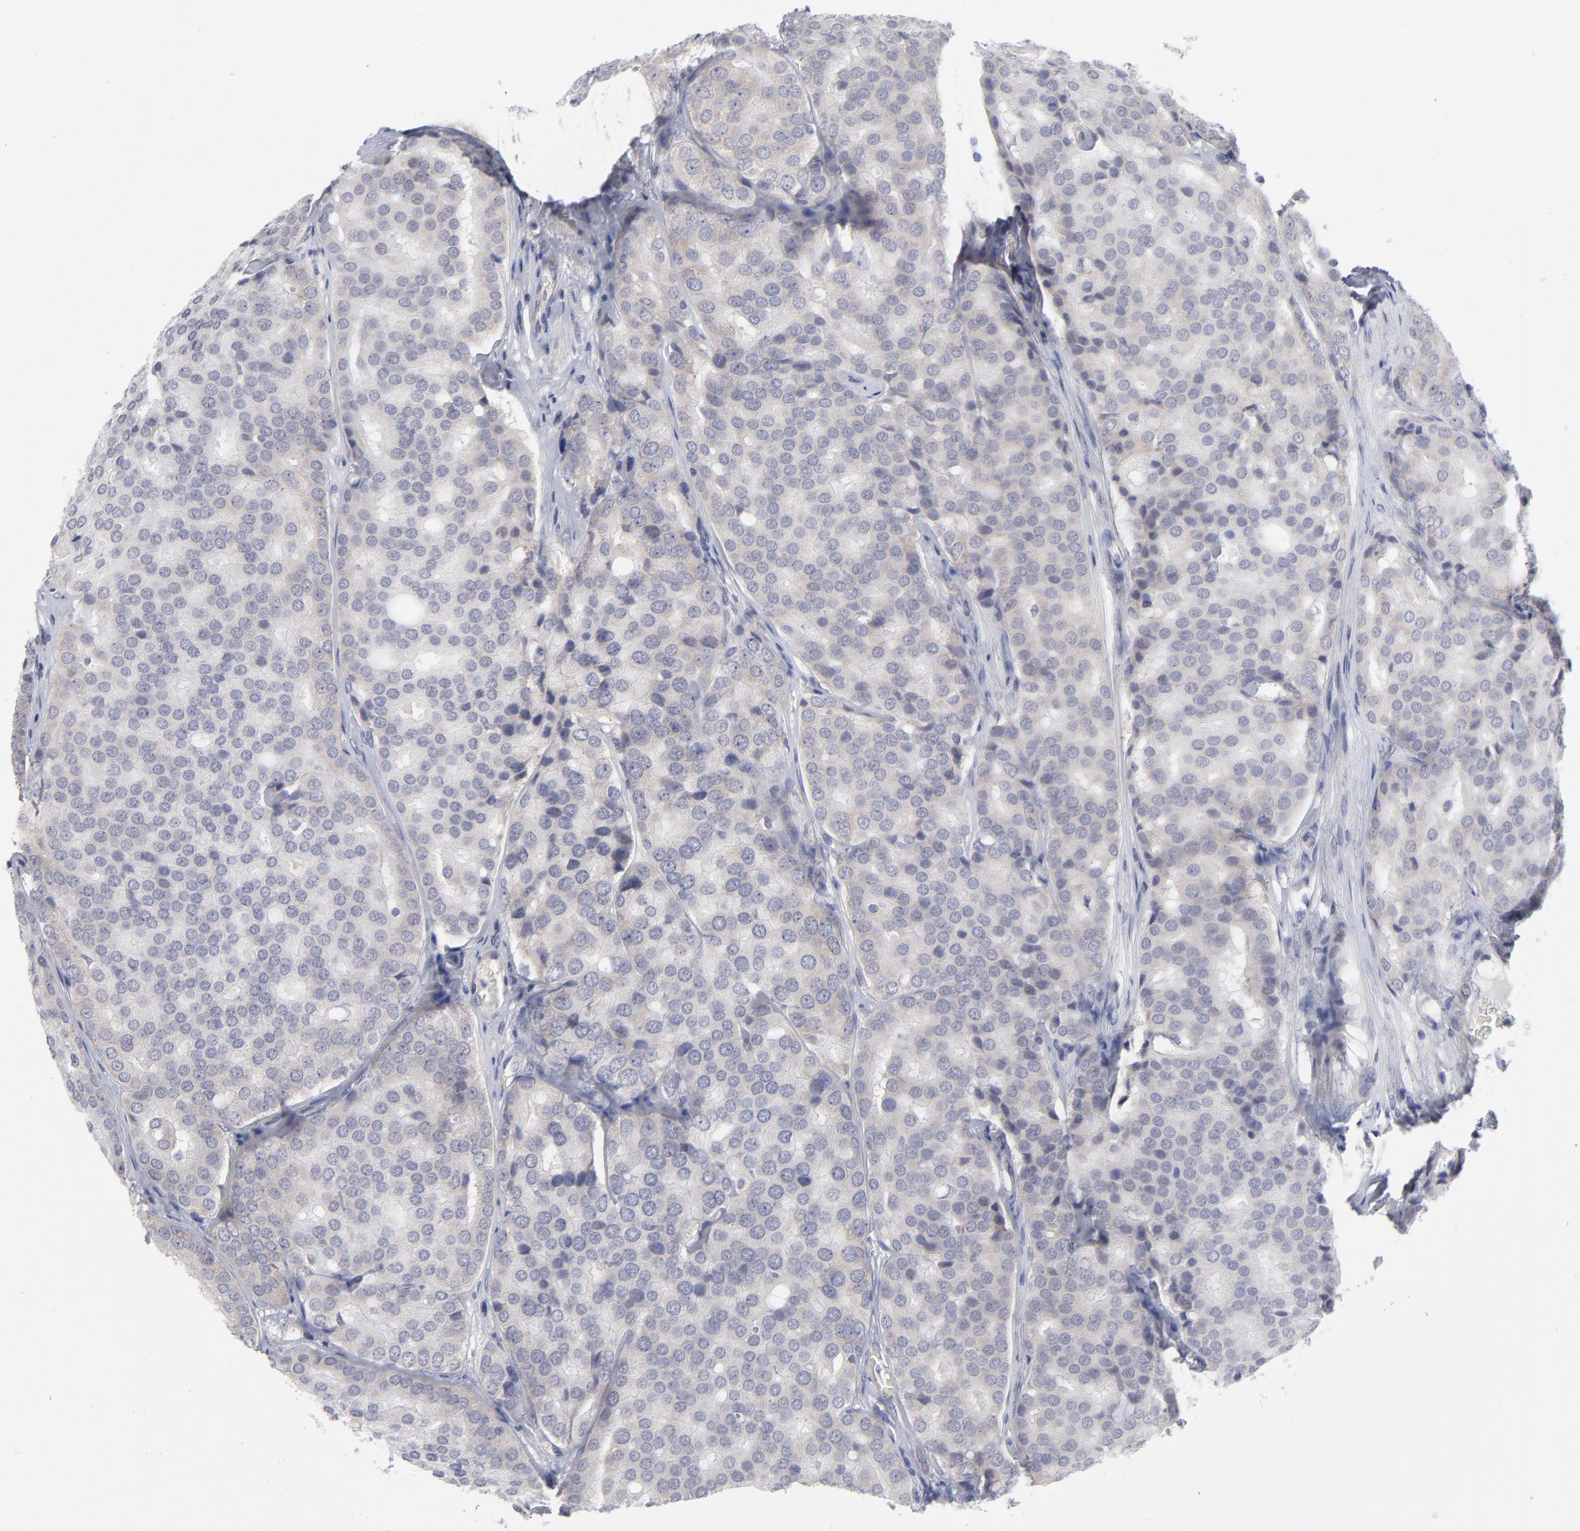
{"staining": {"intensity": "negative", "quantity": "none", "location": "none"}, "tissue": "prostate cancer", "cell_type": "Tumor cells", "image_type": "cancer", "snomed": [{"axis": "morphology", "description": "Adenocarcinoma, High grade"}, {"axis": "topography", "description": "Prostate"}], "caption": "A histopathology image of high-grade adenocarcinoma (prostate) stained for a protein shows no brown staining in tumor cells.", "gene": "RPS24", "patient": {"sex": "male", "age": 64}}